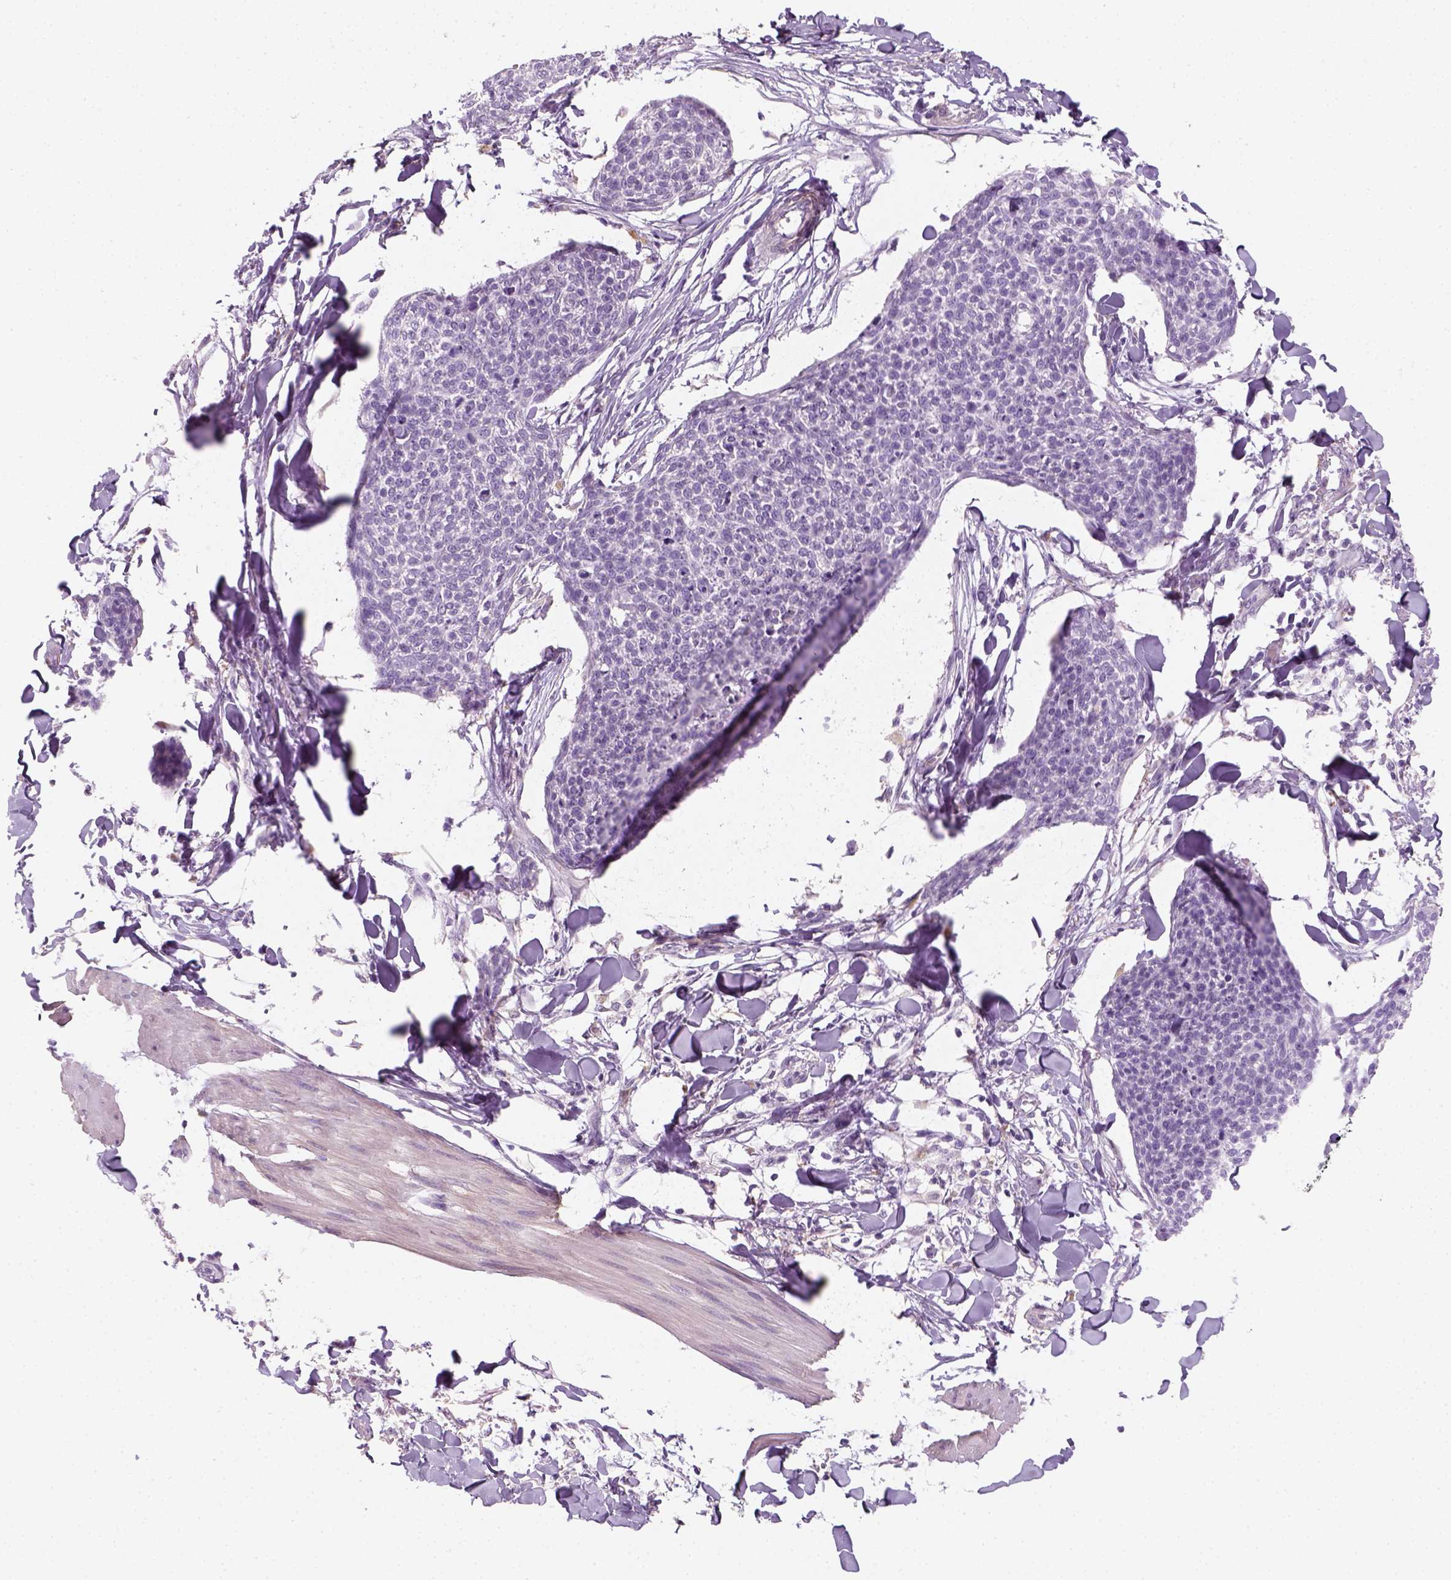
{"staining": {"intensity": "negative", "quantity": "none", "location": "none"}, "tissue": "skin cancer", "cell_type": "Tumor cells", "image_type": "cancer", "snomed": [{"axis": "morphology", "description": "Squamous cell carcinoma, NOS"}, {"axis": "topography", "description": "Skin"}, {"axis": "topography", "description": "Vulva"}], "caption": "High power microscopy histopathology image of an IHC photomicrograph of skin cancer (squamous cell carcinoma), revealing no significant positivity in tumor cells.", "gene": "FAM163B", "patient": {"sex": "female", "age": 75}}